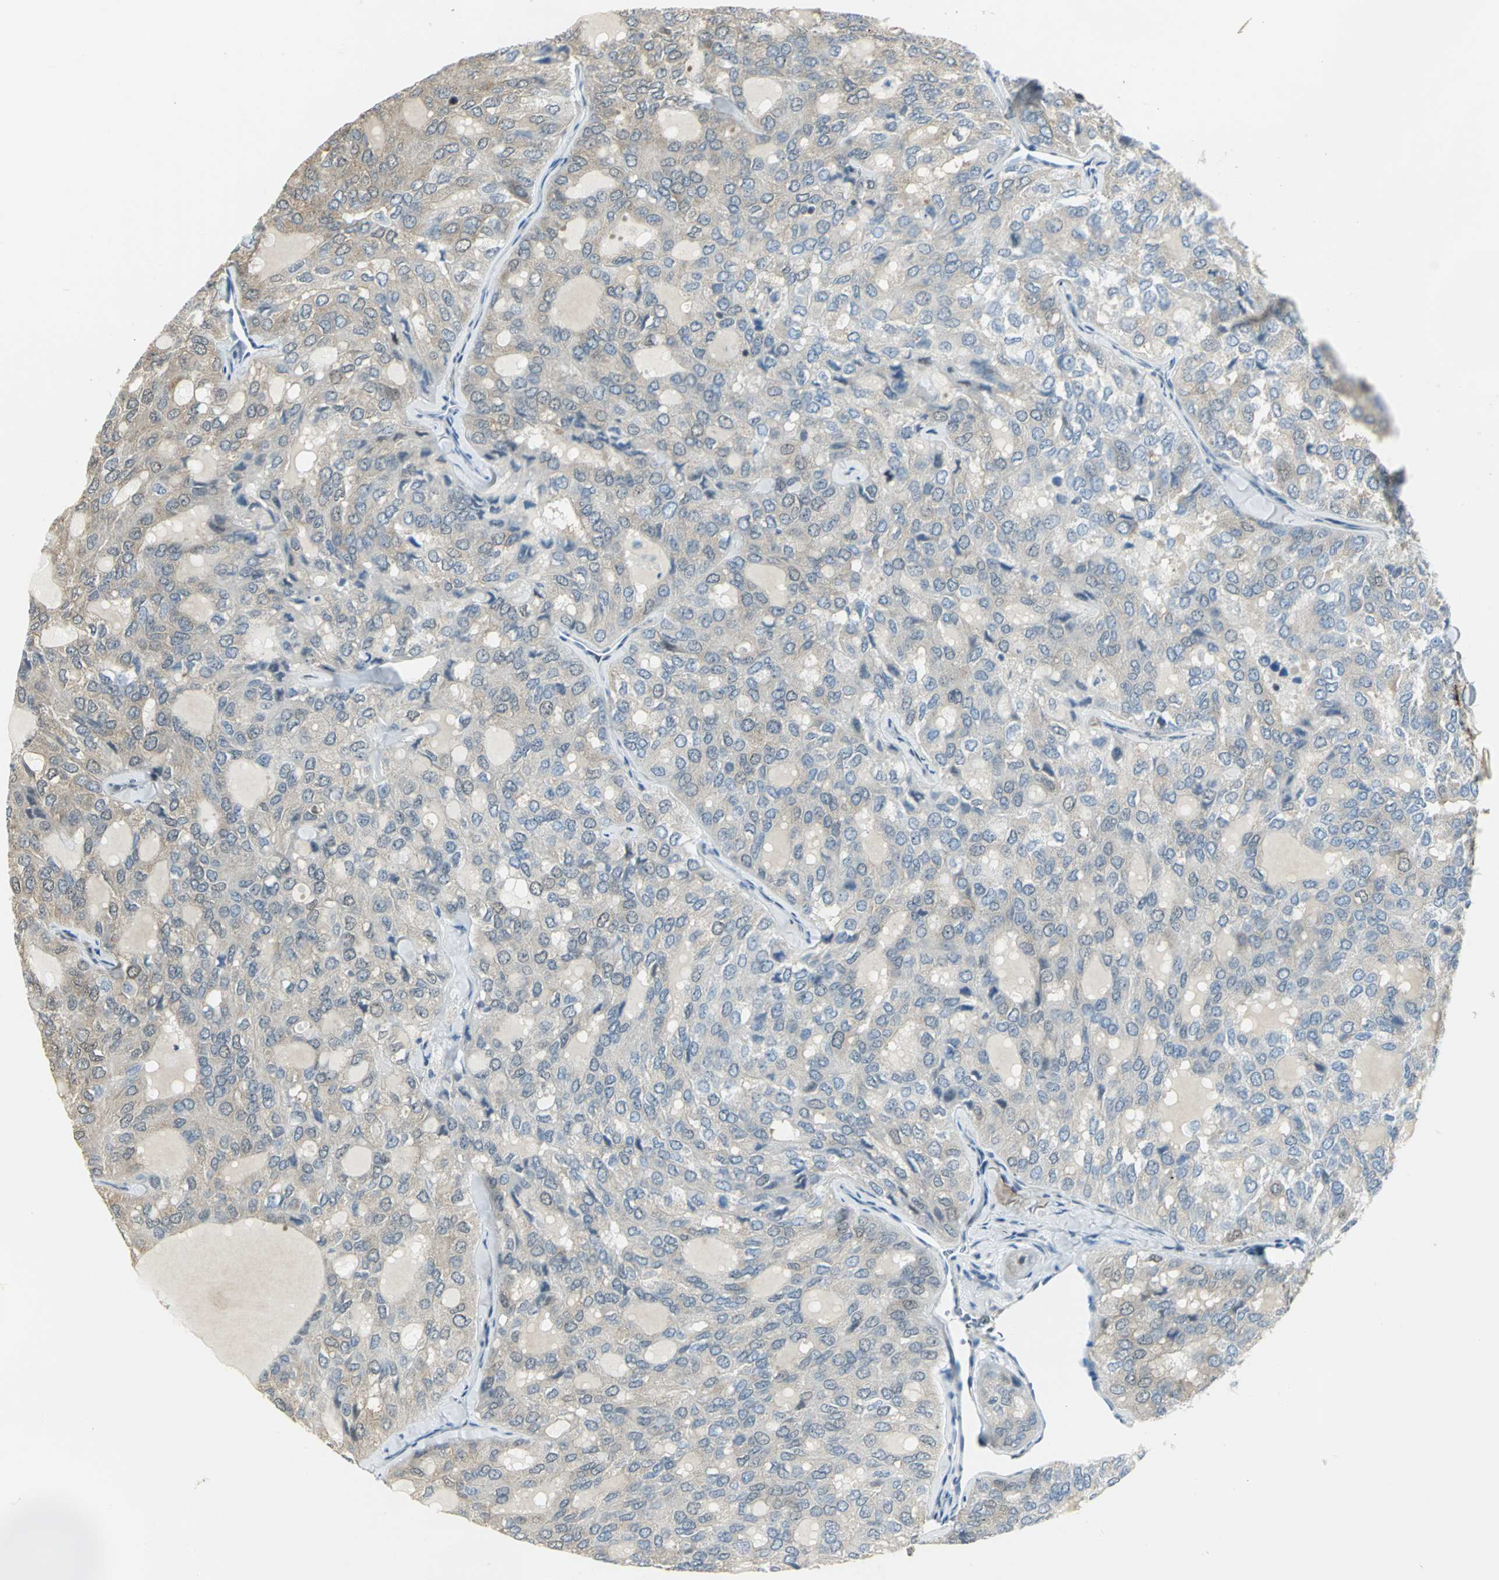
{"staining": {"intensity": "negative", "quantity": "none", "location": "none"}, "tissue": "thyroid cancer", "cell_type": "Tumor cells", "image_type": "cancer", "snomed": [{"axis": "morphology", "description": "Follicular adenoma carcinoma, NOS"}, {"axis": "topography", "description": "Thyroid gland"}], "caption": "IHC micrograph of neoplastic tissue: human follicular adenoma carcinoma (thyroid) stained with DAB demonstrates no significant protein staining in tumor cells.", "gene": "DDX5", "patient": {"sex": "male", "age": 75}}